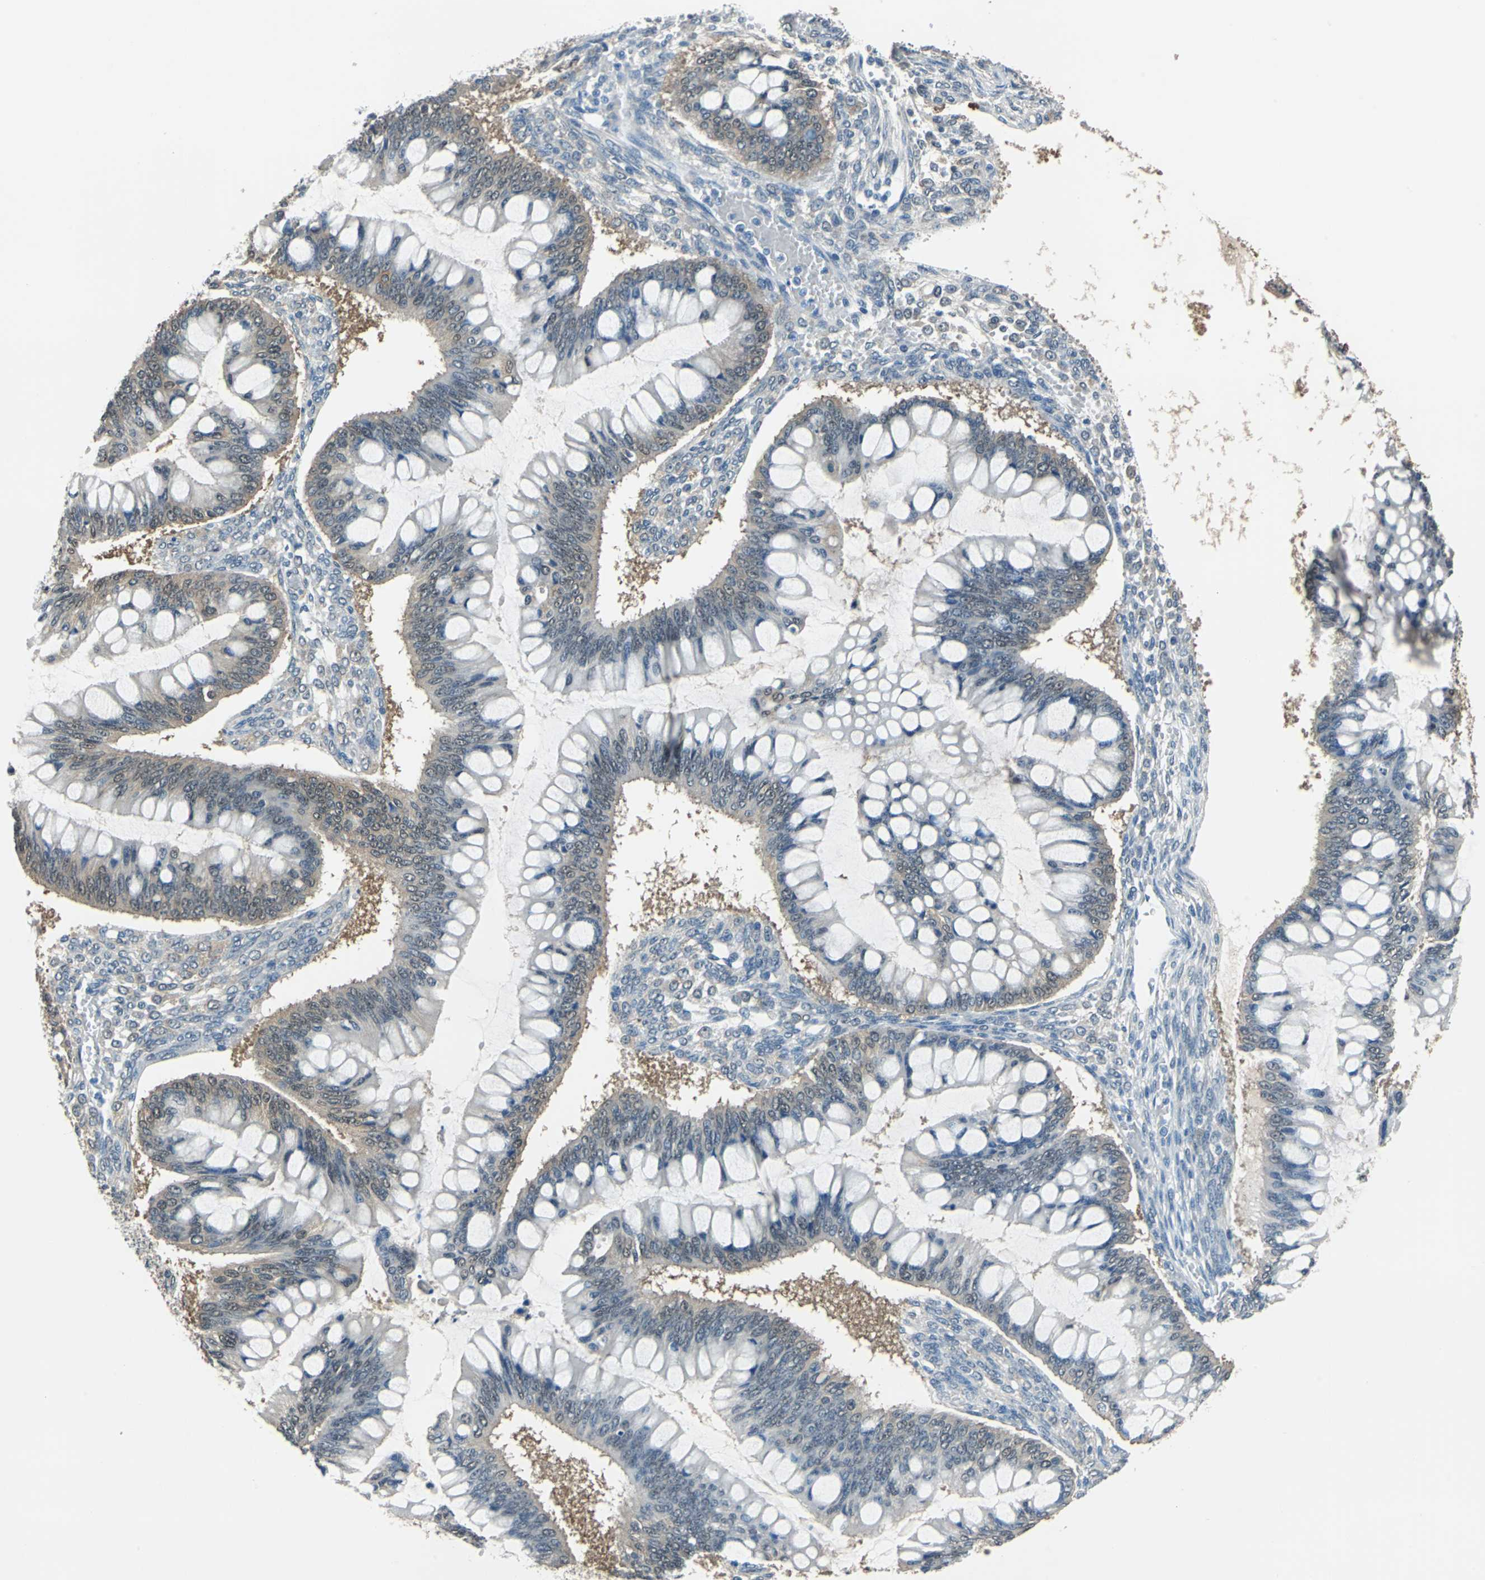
{"staining": {"intensity": "weak", "quantity": ">75%", "location": "cytoplasmic/membranous,nuclear"}, "tissue": "ovarian cancer", "cell_type": "Tumor cells", "image_type": "cancer", "snomed": [{"axis": "morphology", "description": "Cystadenocarcinoma, mucinous, NOS"}, {"axis": "topography", "description": "Ovary"}], "caption": "The image displays a brown stain indicating the presence of a protein in the cytoplasmic/membranous and nuclear of tumor cells in ovarian cancer (mucinous cystadenocarcinoma).", "gene": "FKBP4", "patient": {"sex": "female", "age": 73}}